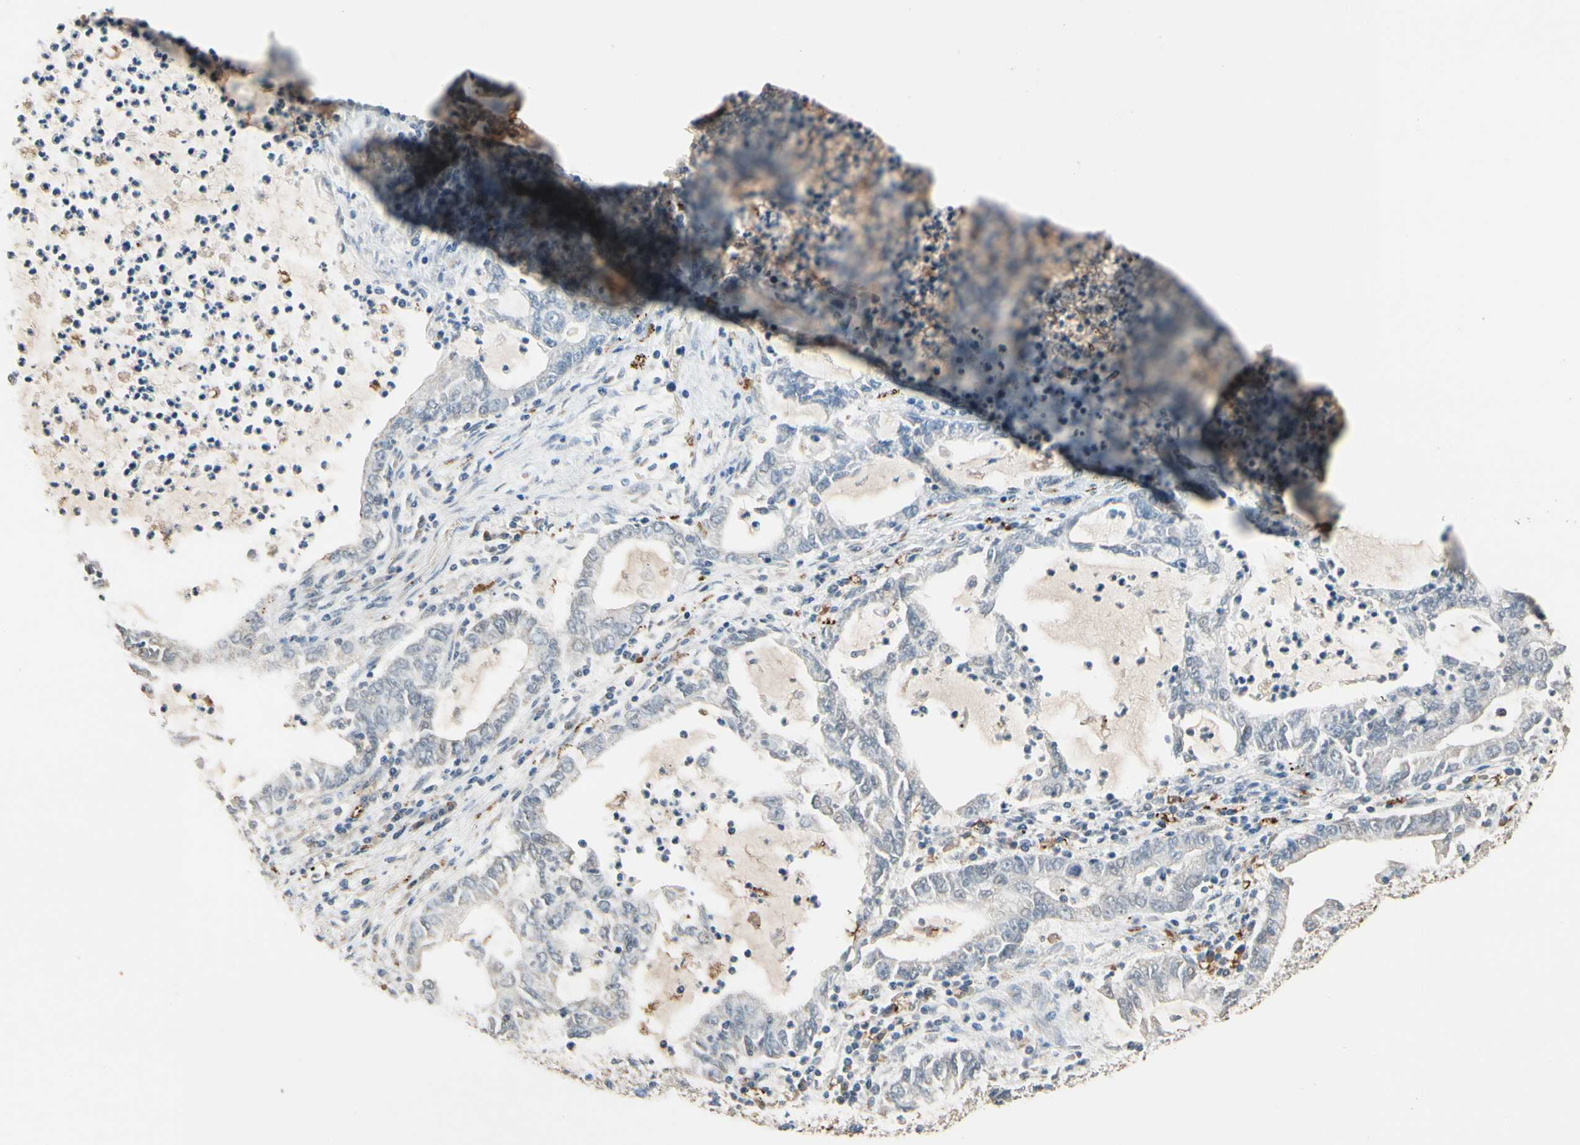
{"staining": {"intensity": "negative", "quantity": "none", "location": "none"}, "tissue": "lung cancer", "cell_type": "Tumor cells", "image_type": "cancer", "snomed": [{"axis": "morphology", "description": "Adenocarcinoma, NOS"}, {"axis": "topography", "description": "Lung"}], "caption": "The micrograph reveals no significant expression in tumor cells of lung cancer (adenocarcinoma).", "gene": "ZKSCAN4", "patient": {"sex": "female", "age": 51}}